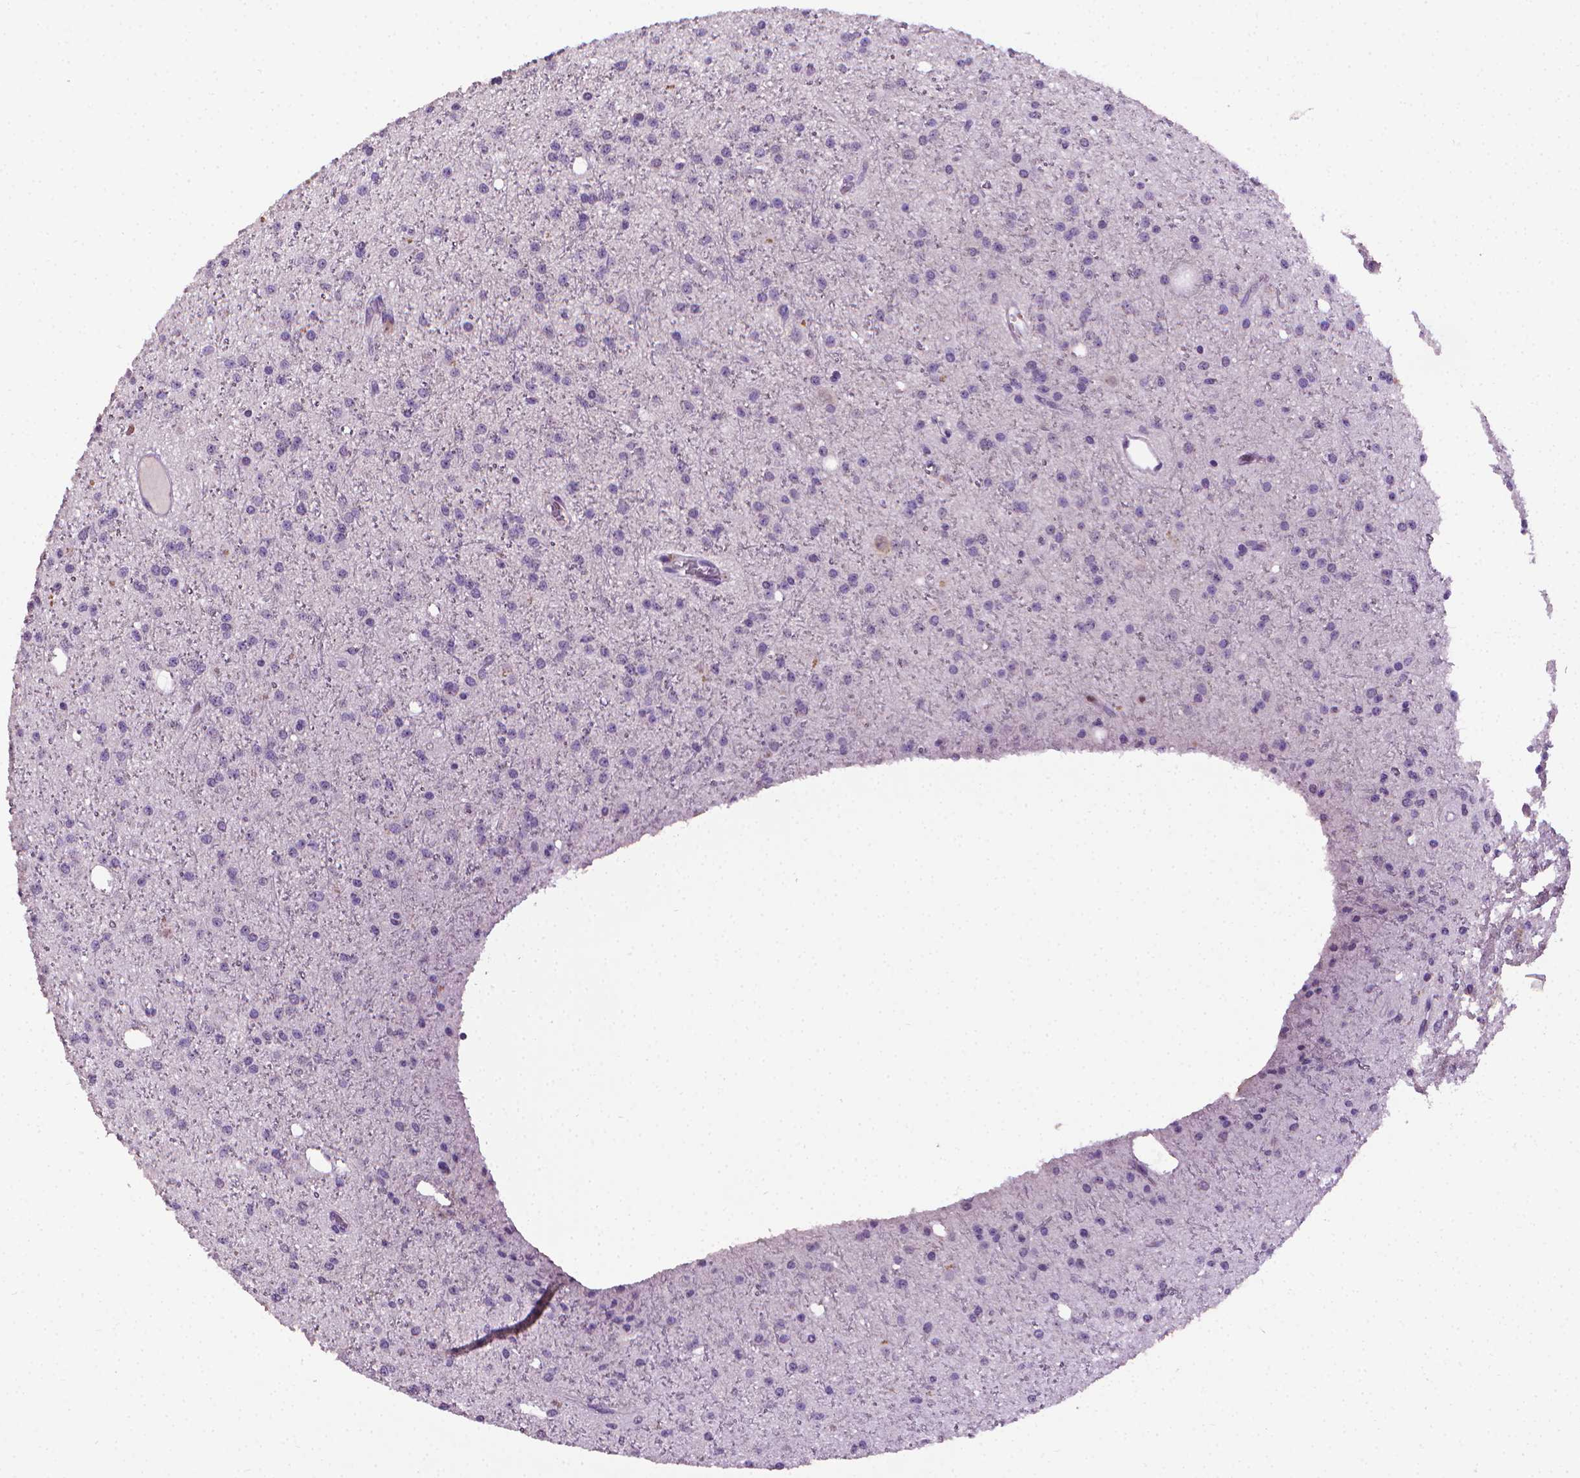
{"staining": {"intensity": "negative", "quantity": "none", "location": "none"}, "tissue": "glioma", "cell_type": "Tumor cells", "image_type": "cancer", "snomed": [{"axis": "morphology", "description": "Glioma, malignant, Low grade"}, {"axis": "topography", "description": "Brain"}], "caption": "Glioma stained for a protein using immunohistochemistry (IHC) demonstrates no positivity tumor cells.", "gene": "CDKN2D", "patient": {"sex": "male", "age": 27}}